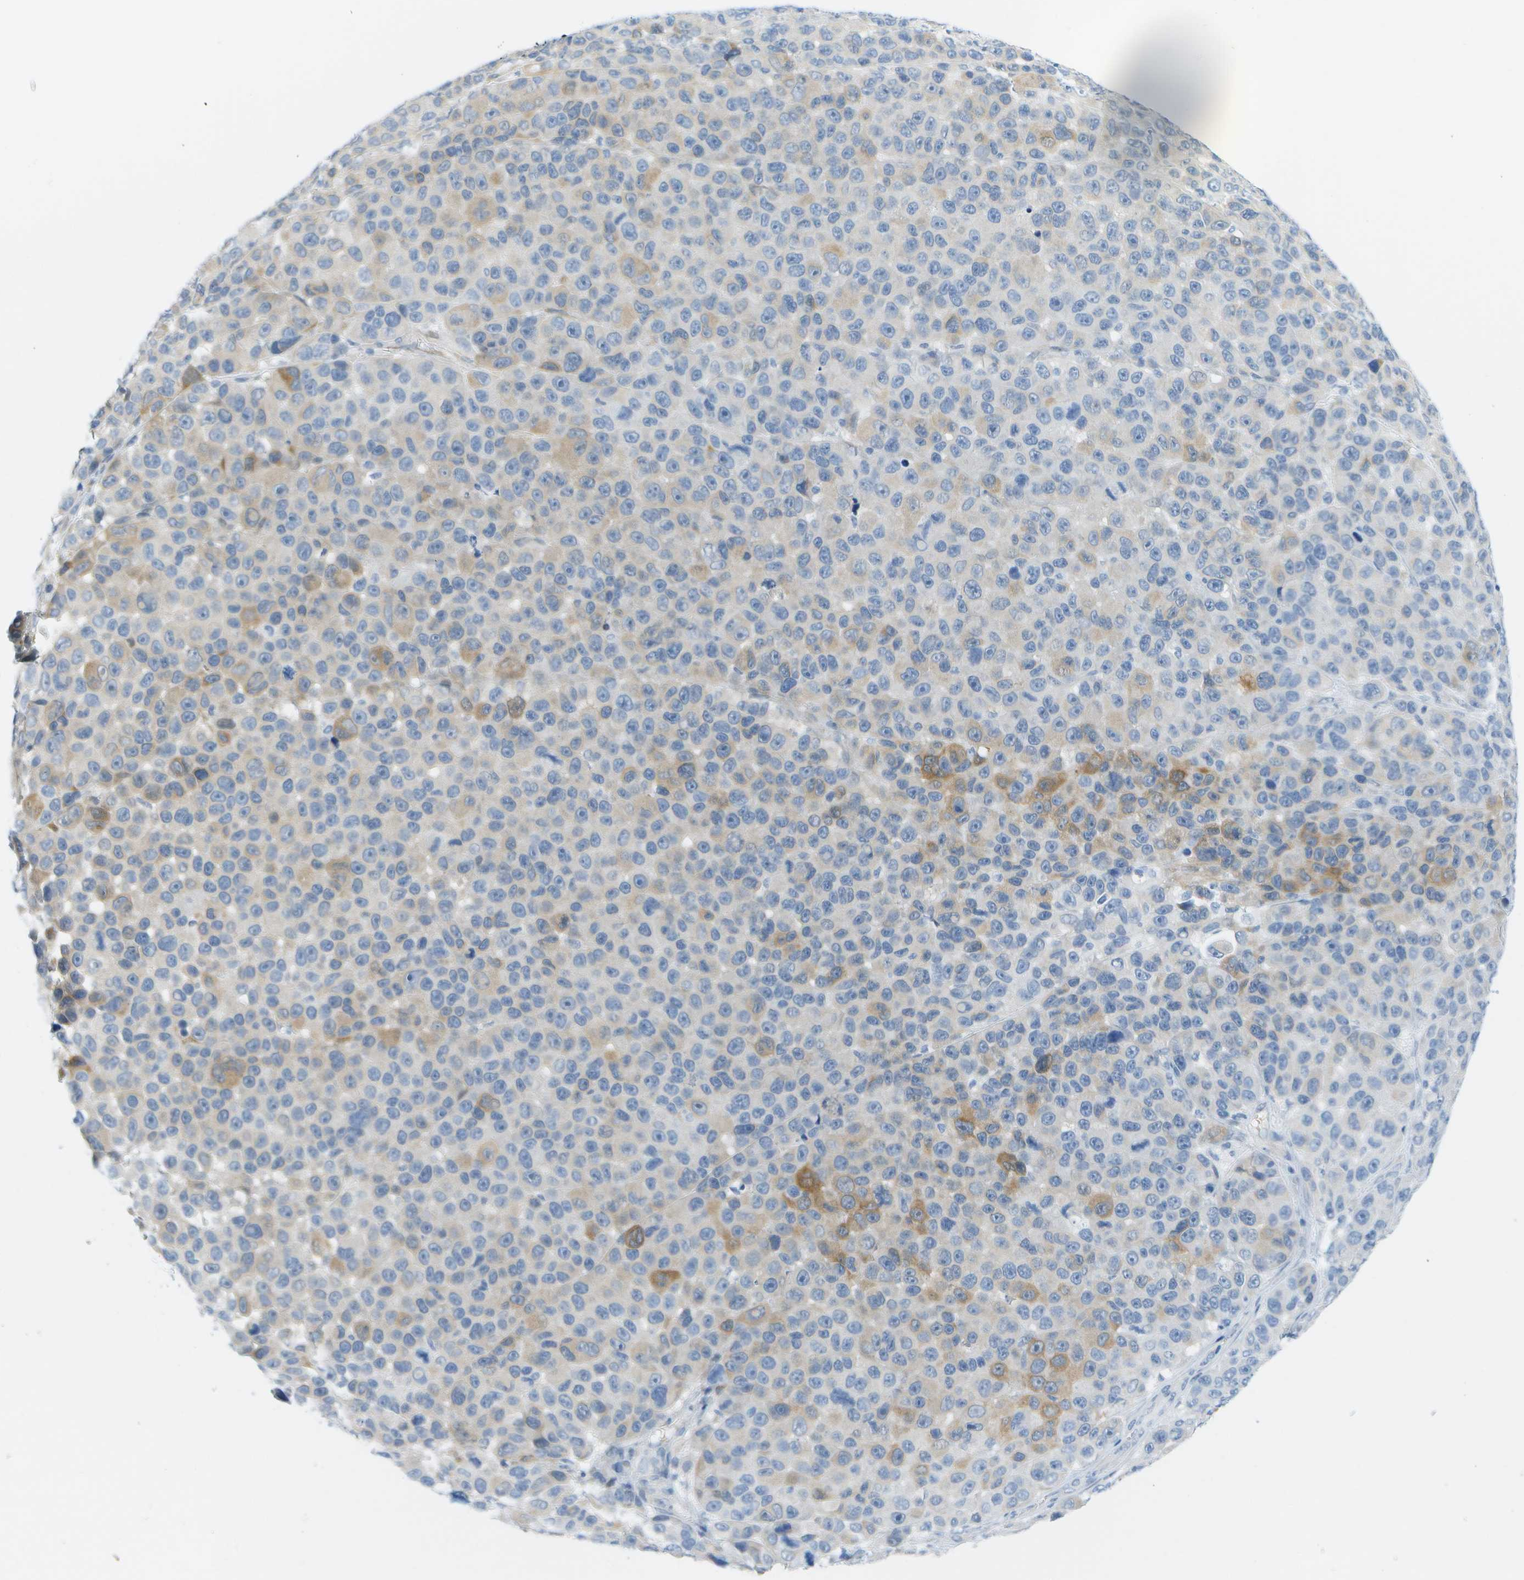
{"staining": {"intensity": "weak", "quantity": "<25%", "location": "cytoplasmic/membranous"}, "tissue": "melanoma", "cell_type": "Tumor cells", "image_type": "cancer", "snomed": [{"axis": "morphology", "description": "Malignant melanoma, NOS"}, {"axis": "topography", "description": "Skin"}], "caption": "This is a histopathology image of immunohistochemistry (IHC) staining of melanoma, which shows no positivity in tumor cells. (DAB (3,3'-diaminobenzidine) immunohistochemistry with hematoxylin counter stain).", "gene": "CUL9", "patient": {"sex": "male", "age": 53}}